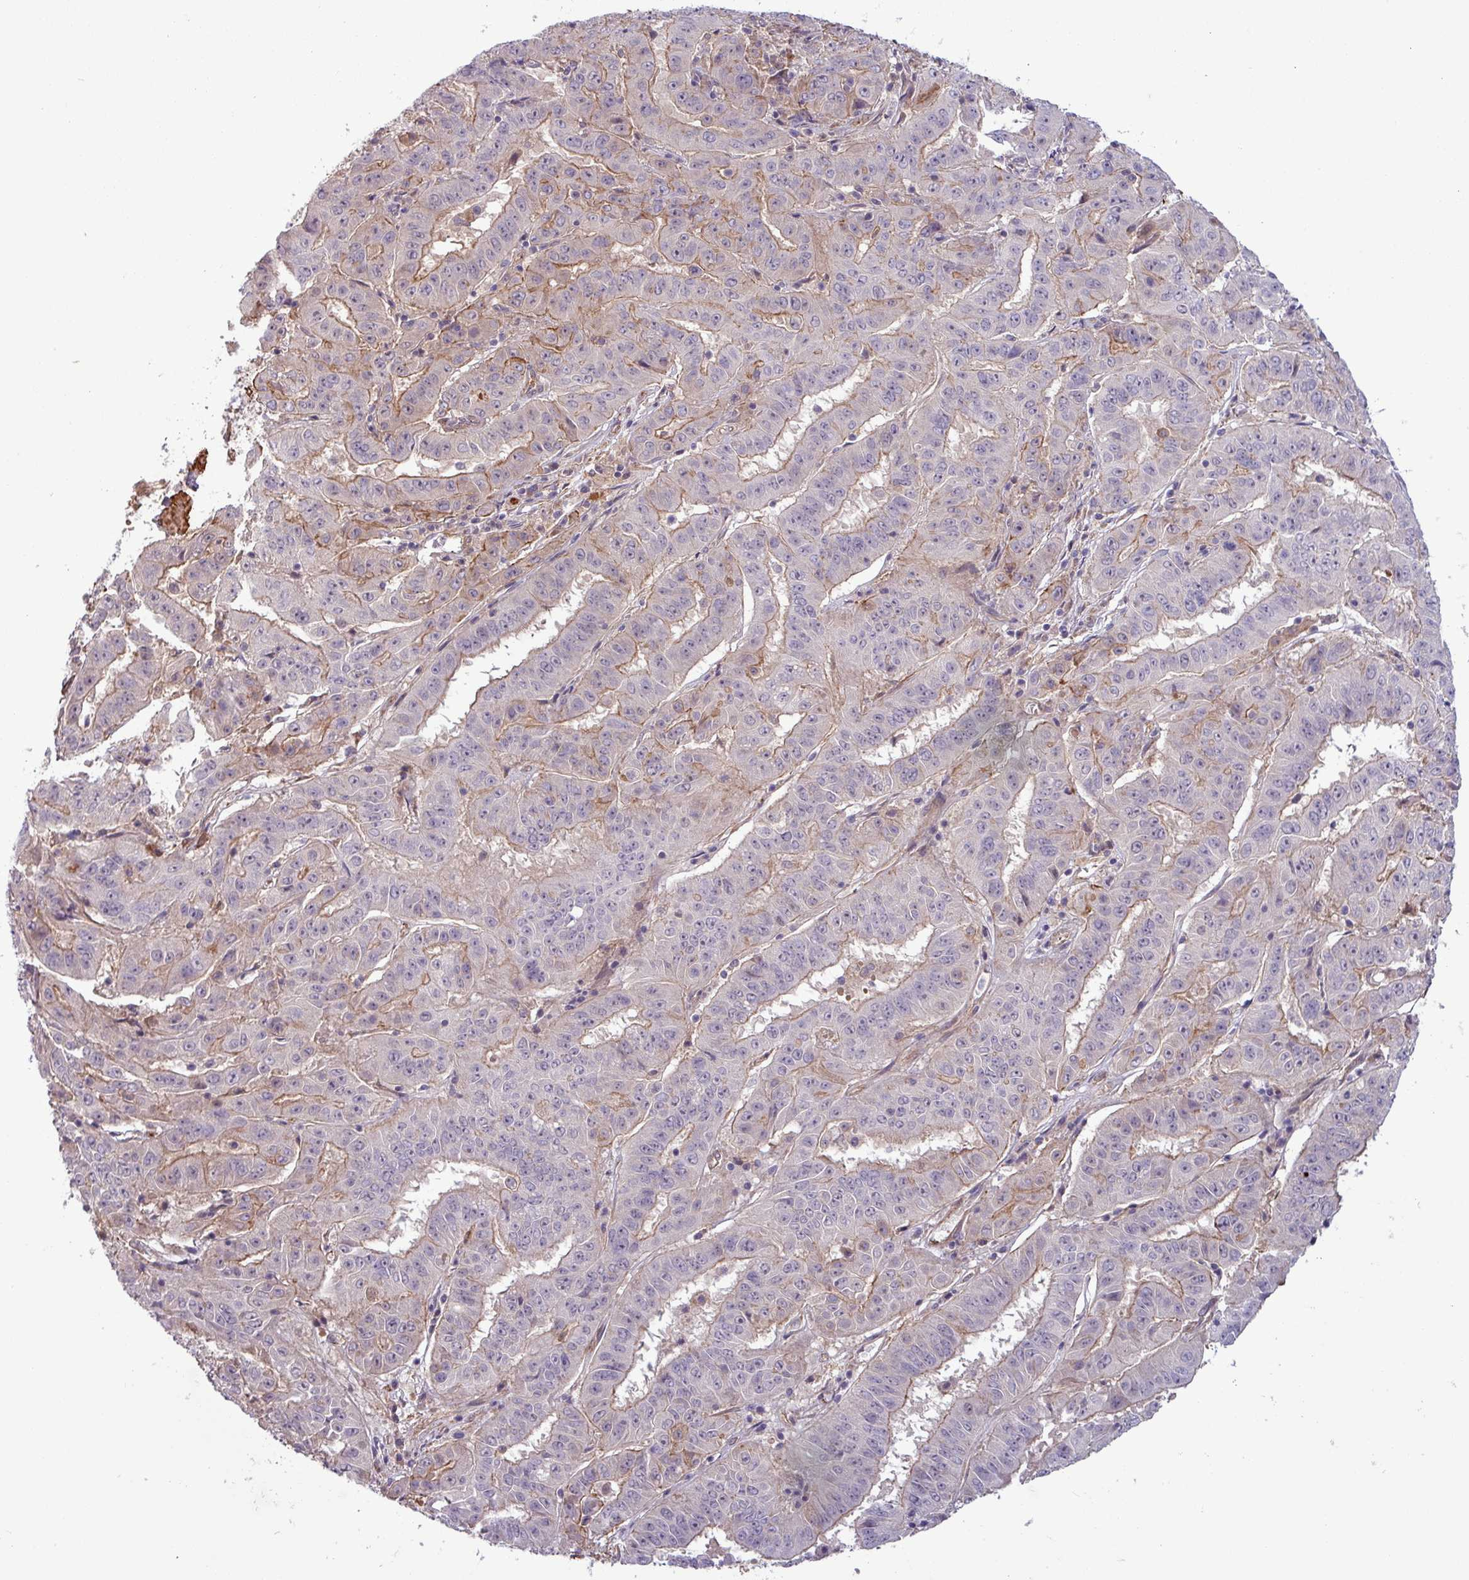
{"staining": {"intensity": "weak", "quantity": "<25%", "location": "cytoplasmic/membranous"}, "tissue": "pancreatic cancer", "cell_type": "Tumor cells", "image_type": "cancer", "snomed": [{"axis": "morphology", "description": "Adenocarcinoma, NOS"}, {"axis": "topography", "description": "Pancreas"}], "caption": "DAB (3,3'-diaminobenzidine) immunohistochemical staining of human pancreatic cancer (adenocarcinoma) shows no significant positivity in tumor cells.", "gene": "PCED1A", "patient": {"sex": "male", "age": 63}}